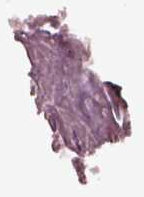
{"staining": {"intensity": "negative", "quantity": "none", "location": "none"}, "tissue": "prostate cancer", "cell_type": "Tumor cells", "image_type": "cancer", "snomed": [{"axis": "morphology", "description": "Adenocarcinoma, High grade"}, {"axis": "topography", "description": "Prostate"}], "caption": "The immunohistochemistry histopathology image has no significant positivity in tumor cells of prostate cancer tissue.", "gene": "CGA", "patient": {"sex": "male", "age": 90}}